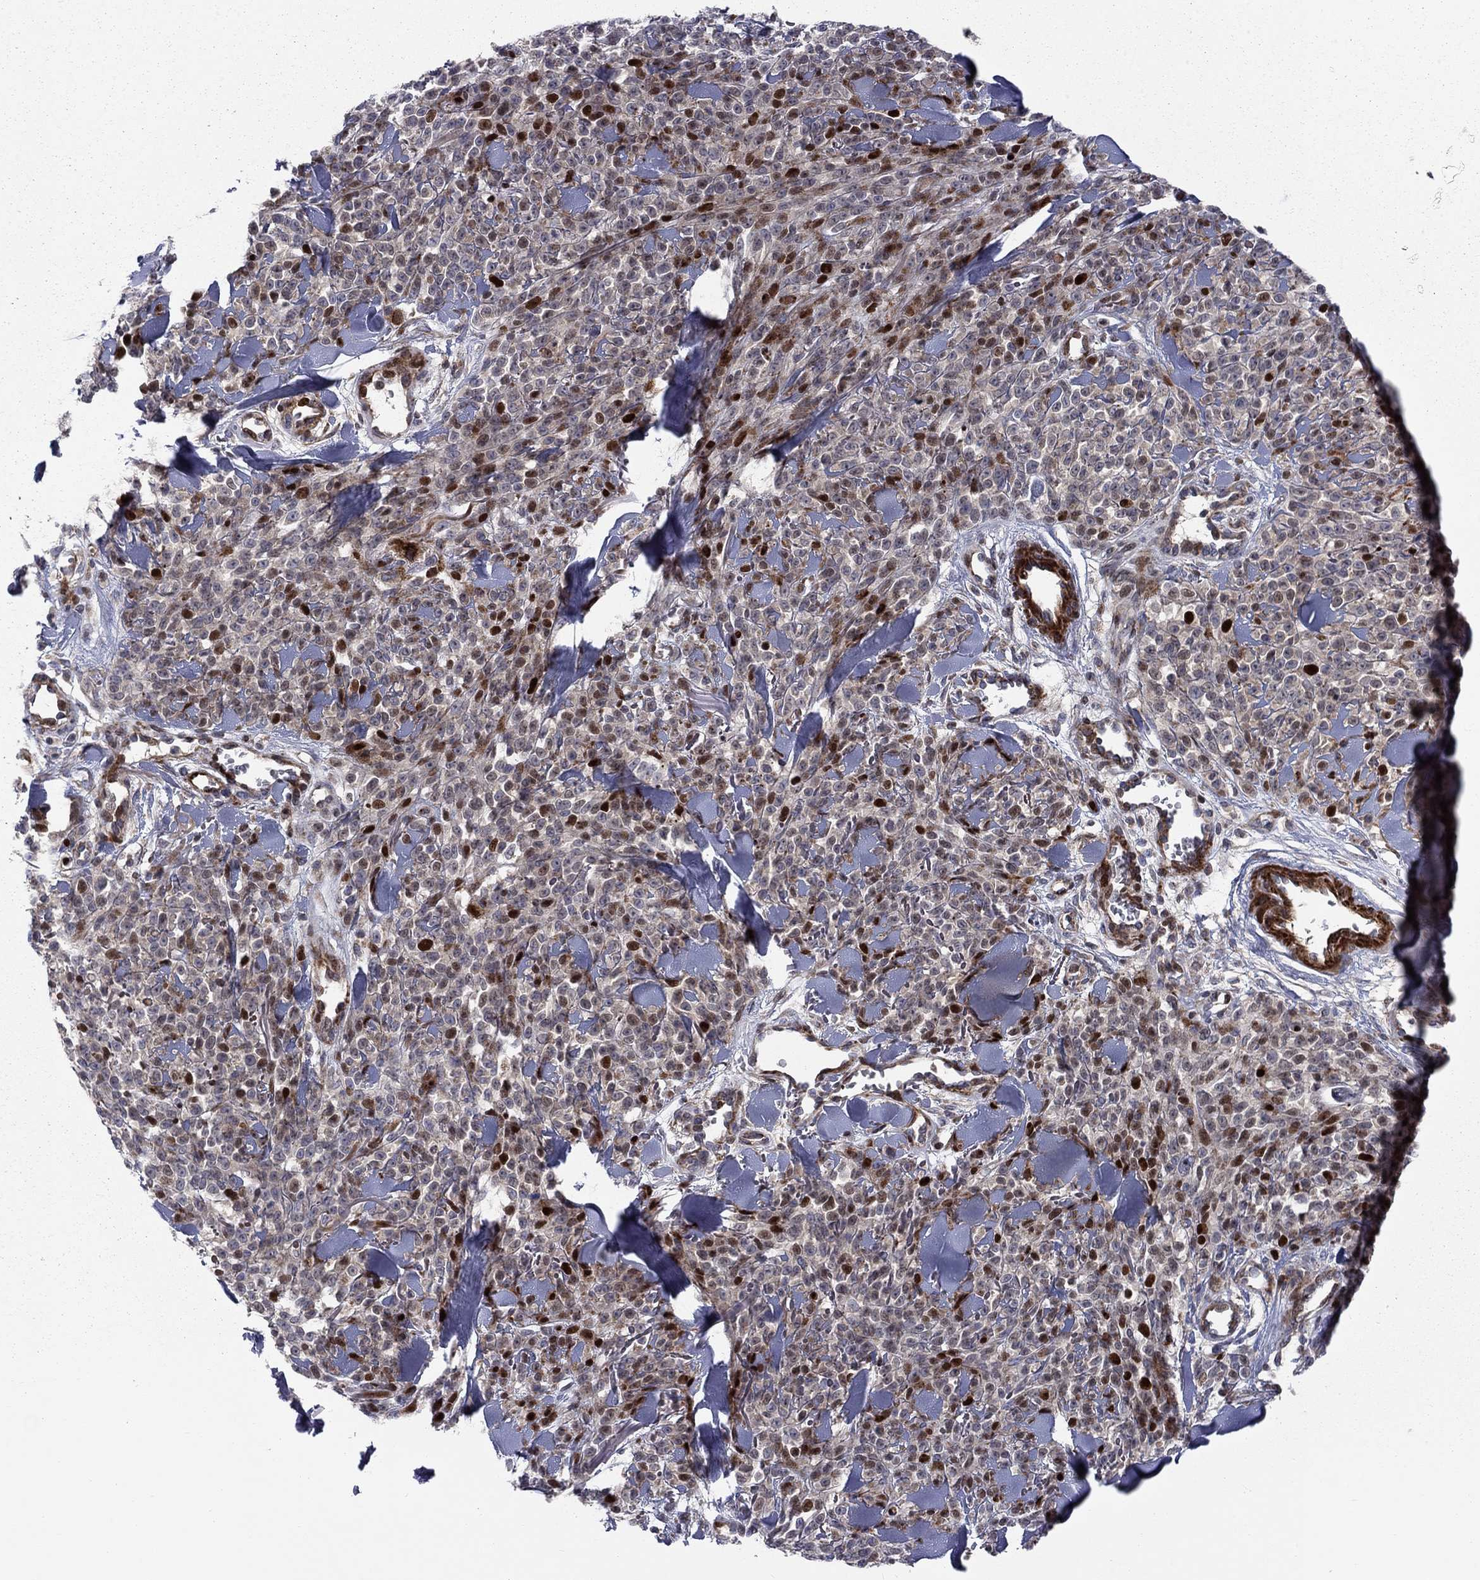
{"staining": {"intensity": "strong", "quantity": "25%-75%", "location": "nuclear"}, "tissue": "melanoma", "cell_type": "Tumor cells", "image_type": "cancer", "snomed": [{"axis": "morphology", "description": "Malignant melanoma, NOS"}, {"axis": "topography", "description": "Skin"}, {"axis": "topography", "description": "Skin of trunk"}], "caption": "A high amount of strong nuclear expression is present in about 25%-75% of tumor cells in malignant melanoma tissue. (Brightfield microscopy of DAB IHC at high magnification).", "gene": "MIOS", "patient": {"sex": "male", "age": 74}}